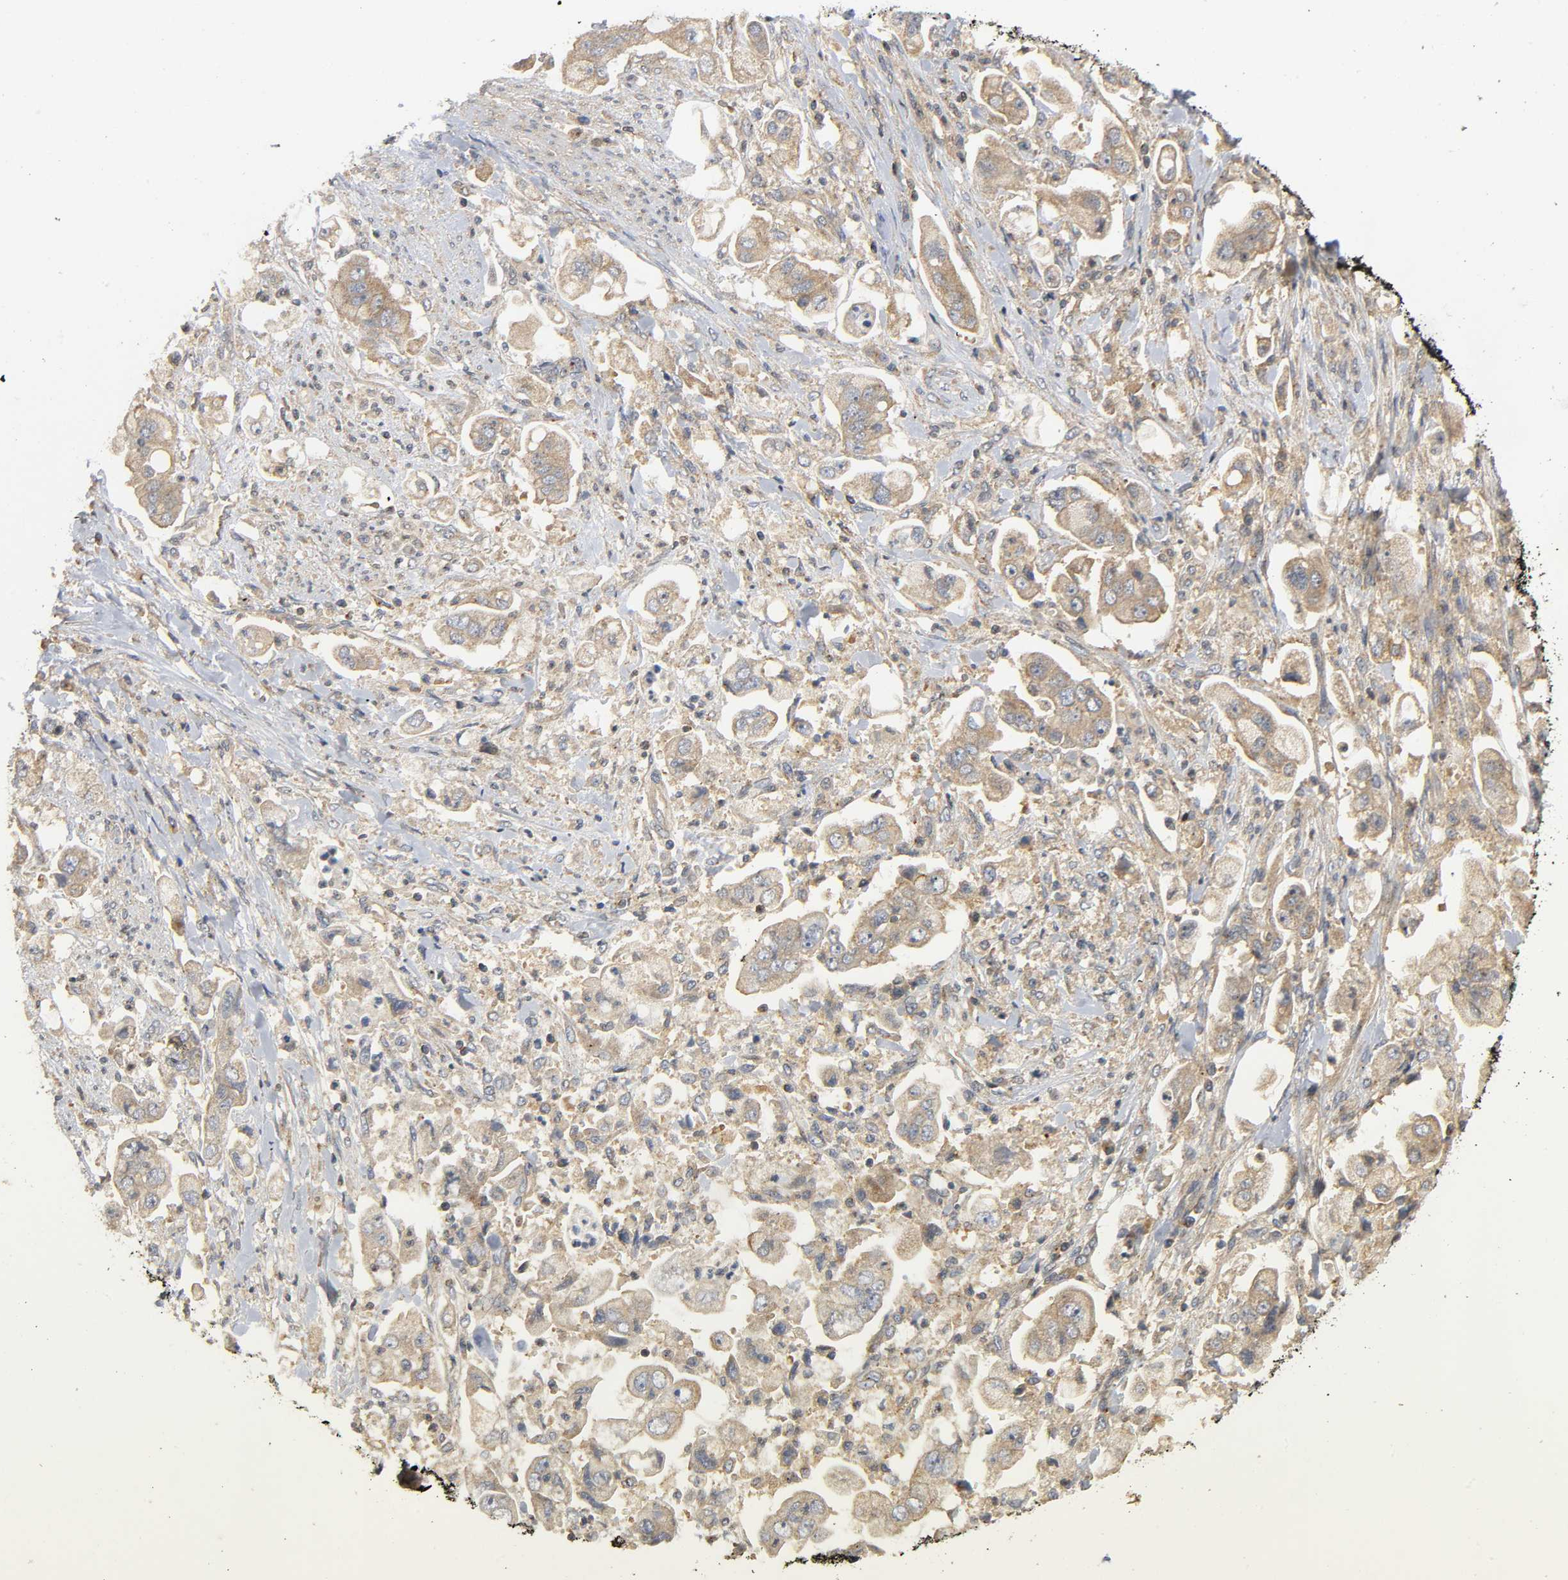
{"staining": {"intensity": "moderate", "quantity": ">75%", "location": "cytoplasmic/membranous"}, "tissue": "stomach cancer", "cell_type": "Tumor cells", "image_type": "cancer", "snomed": [{"axis": "morphology", "description": "Adenocarcinoma, NOS"}, {"axis": "topography", "description": "Stomach"}], "caption": "Protein expression analysis of stomach adenocarcinoma reveals moderate cytoplasmic/membranous expression in approximately >75% of tumor cells.", "gene": "IKBKB", "patient": {"sex": "male", "age": 62}}